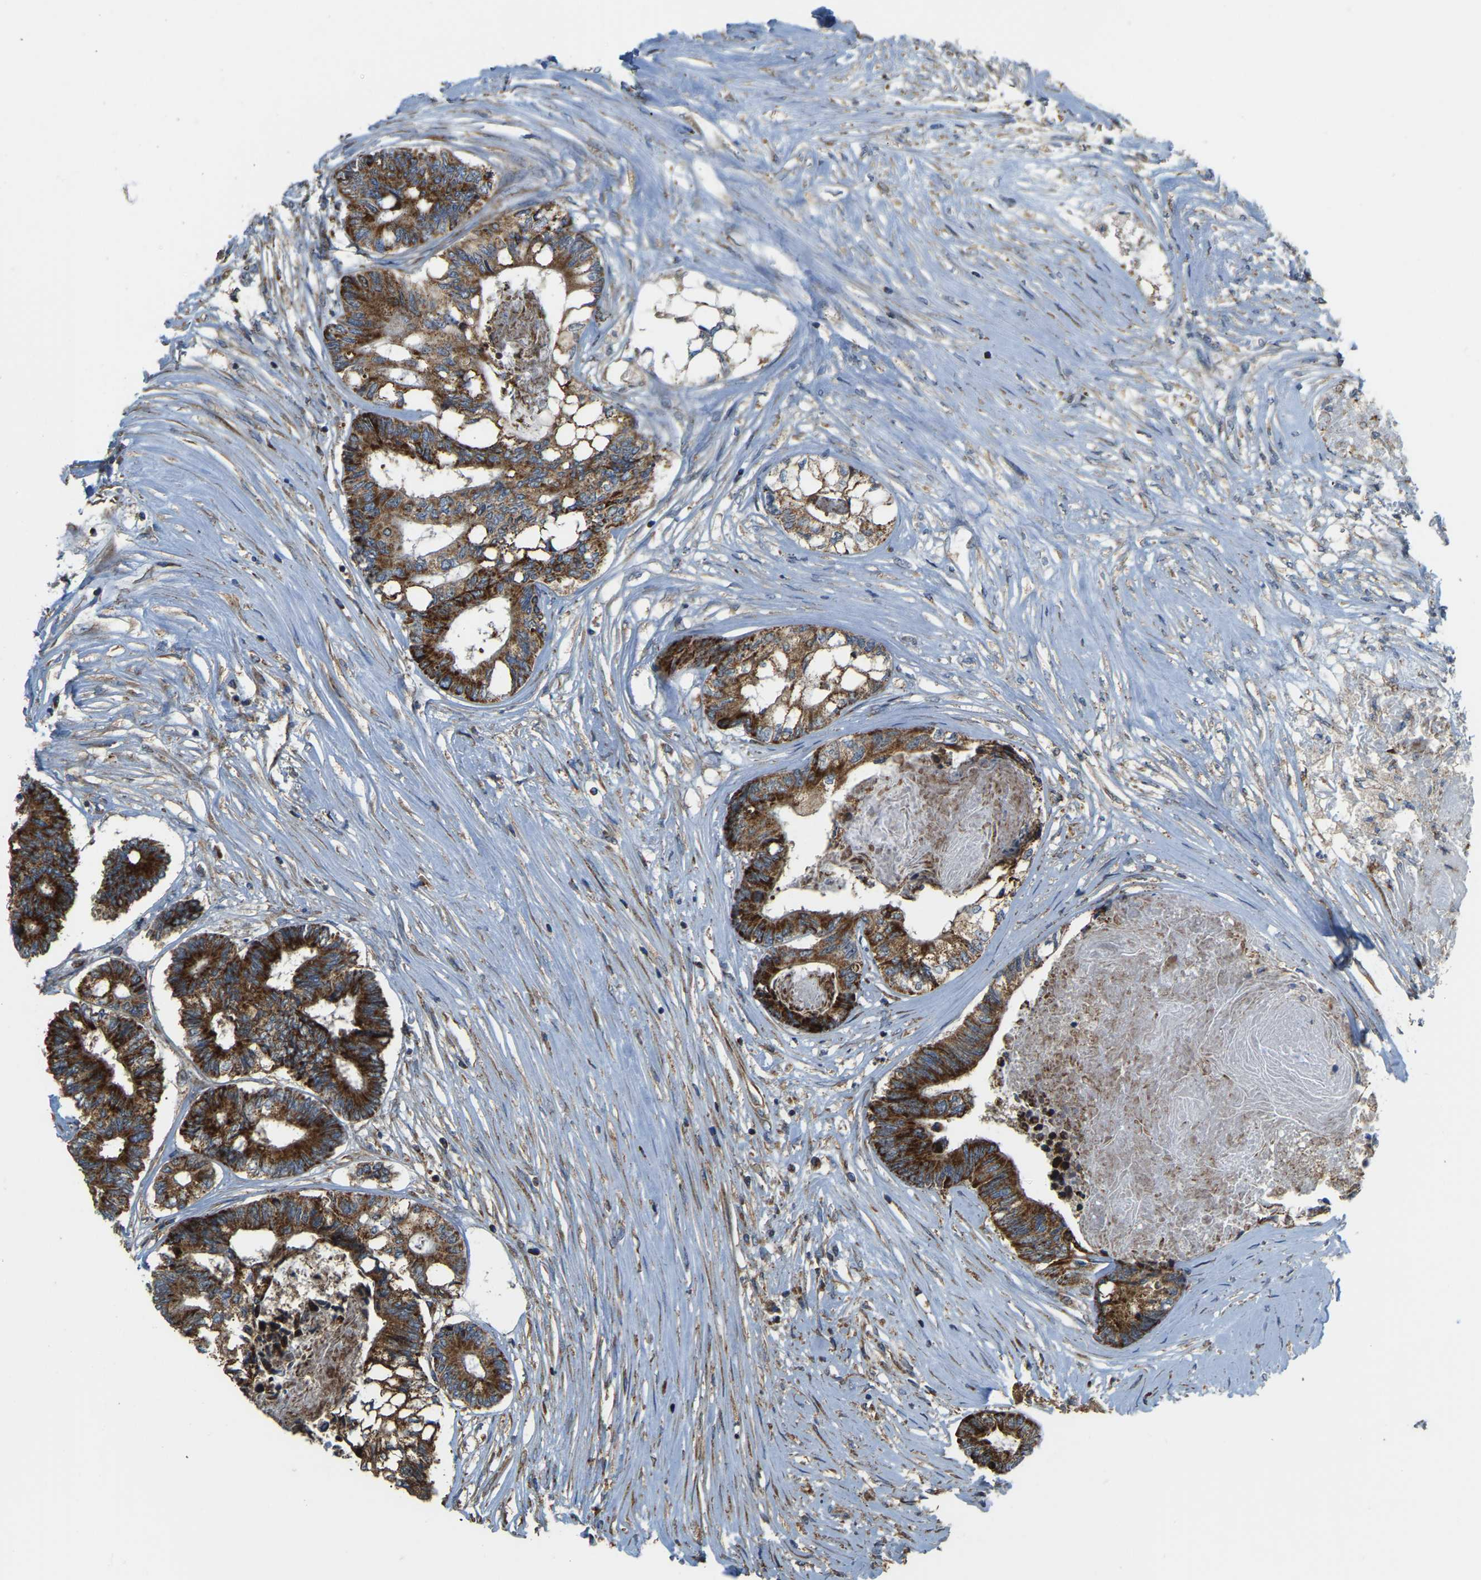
{"staining": {"intensity": "strong", "quantity": ">75%", "location": "cytoplasmic/membranous"}, "tissue": "colorectal cancer", "cell_type": "Tumor cells", "image_type": "cancer", "snomed": [{"axis": "morphology", "description": "Adenocarcinoma, NOS"}, {"axis": "topography", "description": "Rectum"}], "caption": "Tumor cells display strong cytoplasmic/membranous positivity in about >75% of cells in adenocarcinoma (colorectal).", "gene": "PSMD7", "patient": {"sex": "male", "age": 63}}